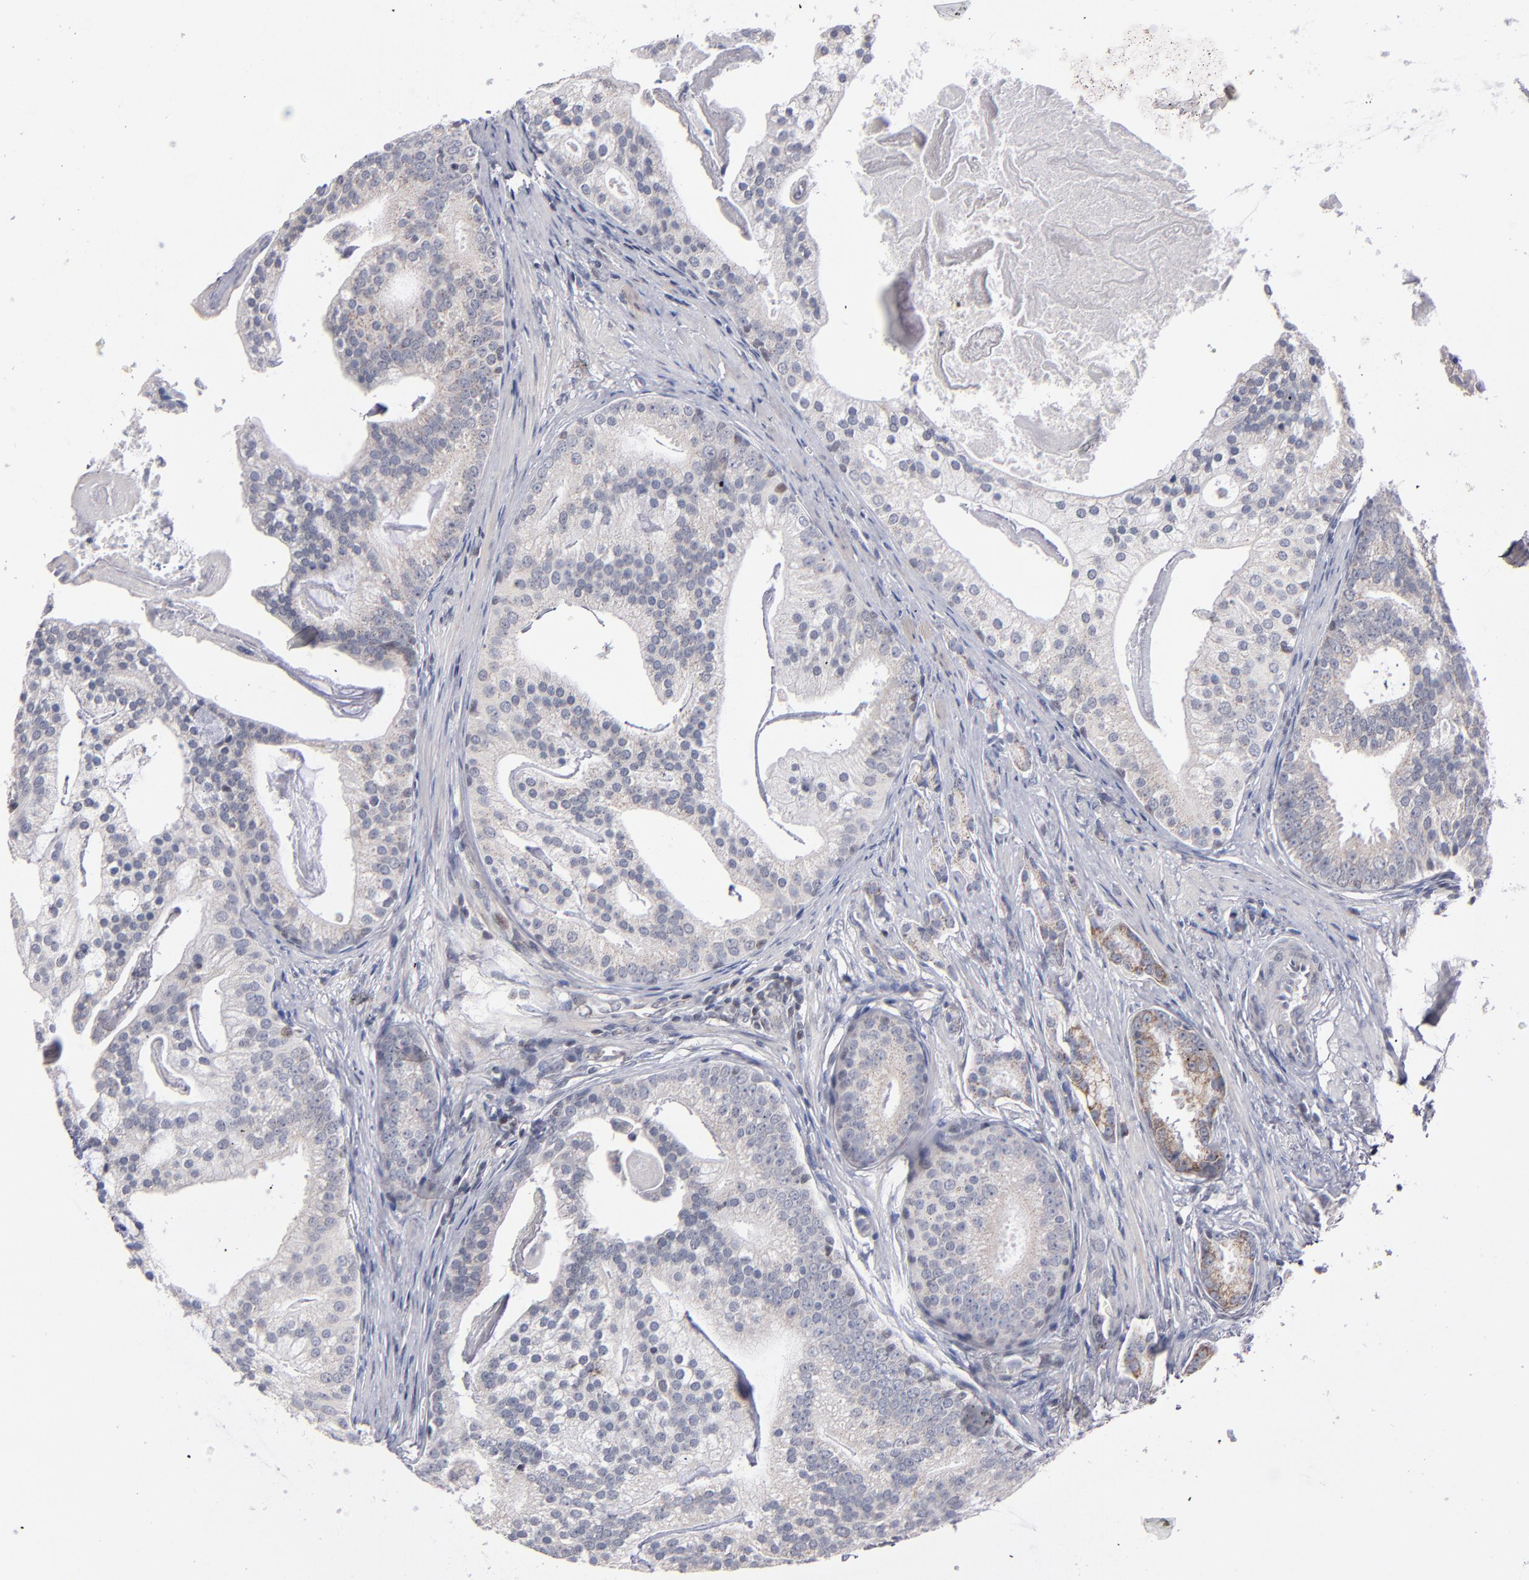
{"staining": {"intensity": "weak", "quantity": "<25%", "location": "cytoplasmic/membranous"}, "tissue": "prostate cancer", "cell_type": "Tumor cells", "image_type": "cancer", "snomed": [{"axis": "morphology", "description": "Adenocarcinoma, Low grade"}, {"axis": "topography", "description": "Prostate"}], "caption": "This is an immunohistochemistry (IHC) photomicrograph of low-grade adenocarcinoma (prostate). There is no positivity in tumor cells.", "gene": "ODF2", "patient": {"sex": "male", "age": 58}}